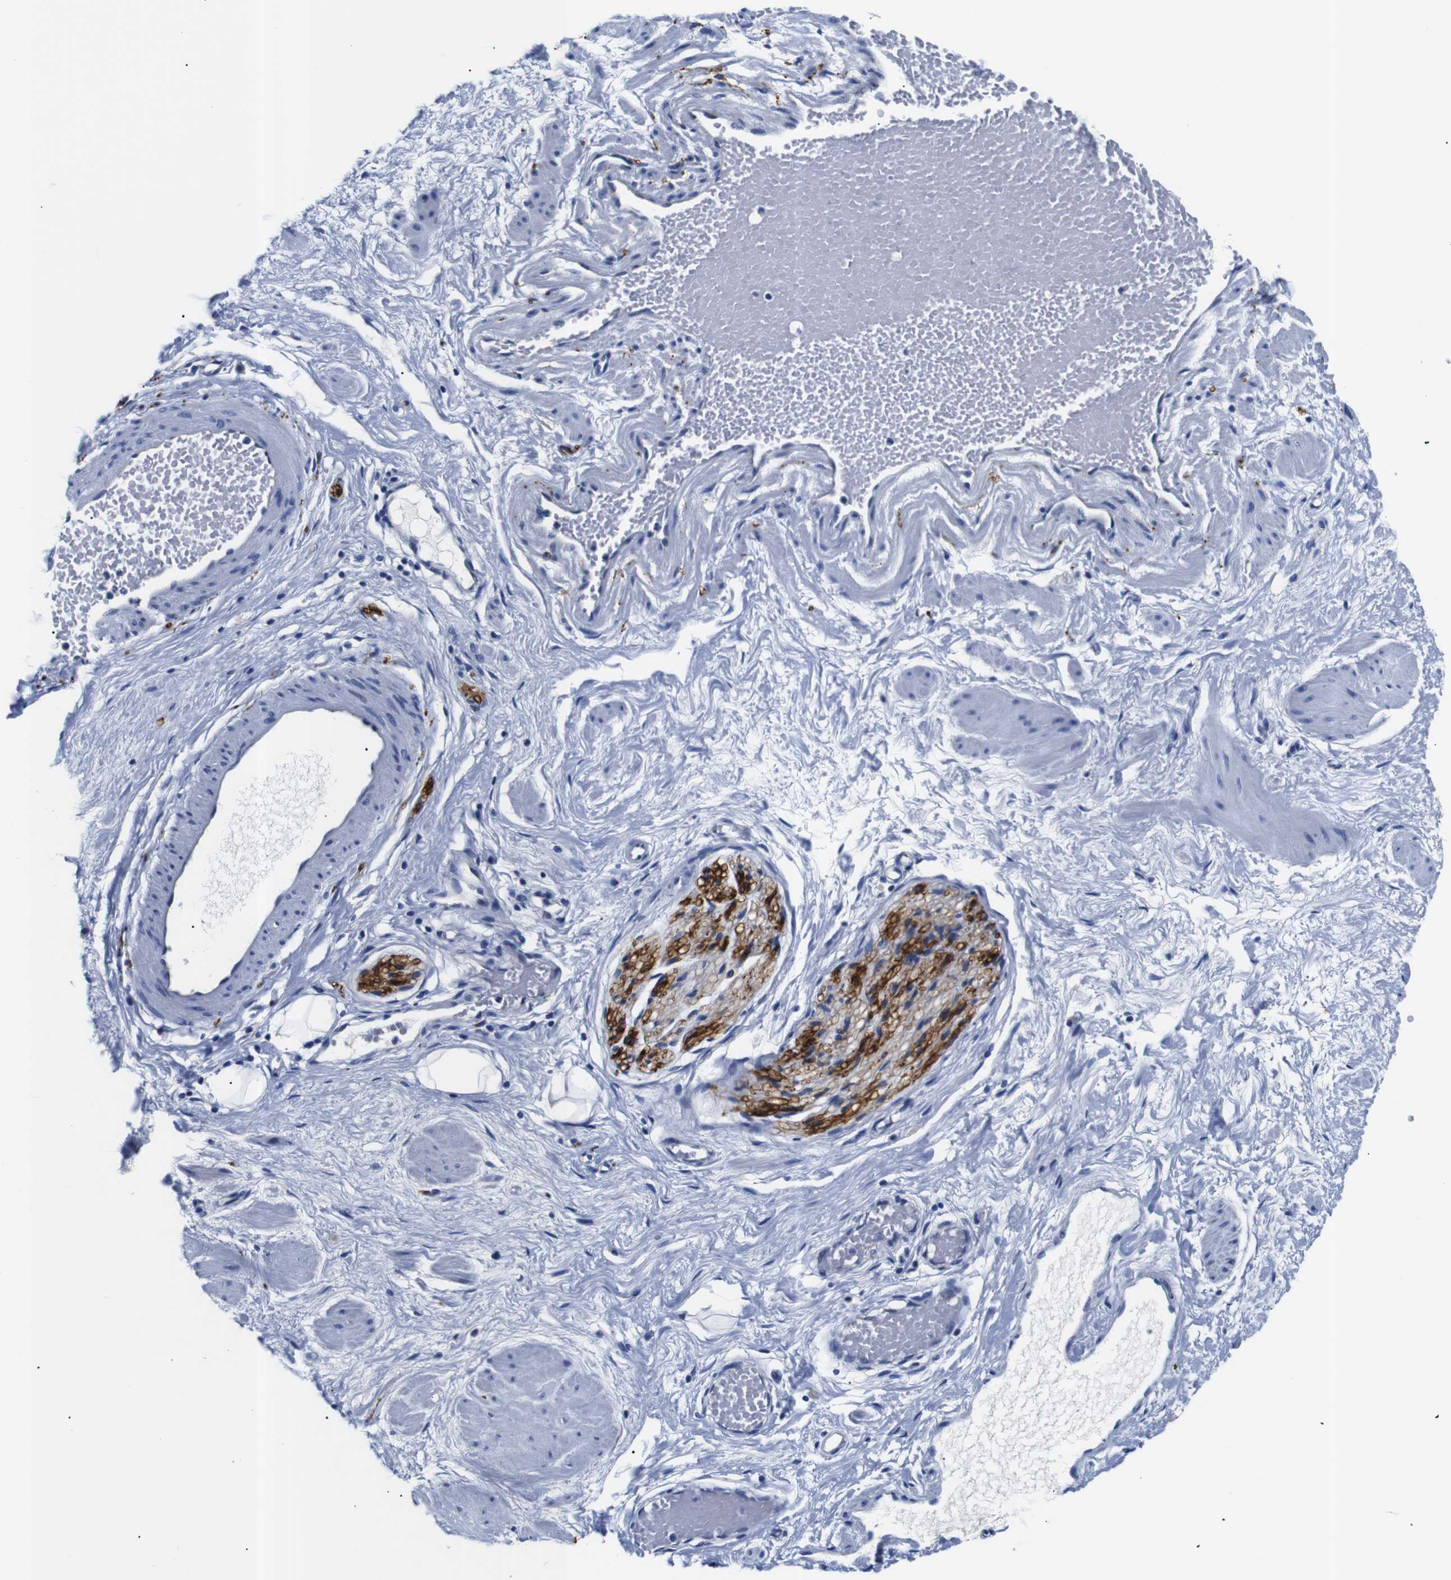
{"staining": {"intensity": "negative", "quantity": "none", "location": "none"}, "tissue": "adipose tissue", "cell_type": "Adipocytes", "image_type": "normal", "snomed": [{"axis": "morphology", "description": "Normal tissue, NOS"}, {"axis": "topography", "description": "Soft tissue"}, {"axis": "topography", "description": "Vascular tissue"}], "caption": "A photomicrograph of adipose tissue stained for a protein demonstrates no brown staining in adipocytes. (DAB IHC with hematoxylin counter stain).", "gene": "GAP43", "patient": {"sex": "female", "age": 35}}